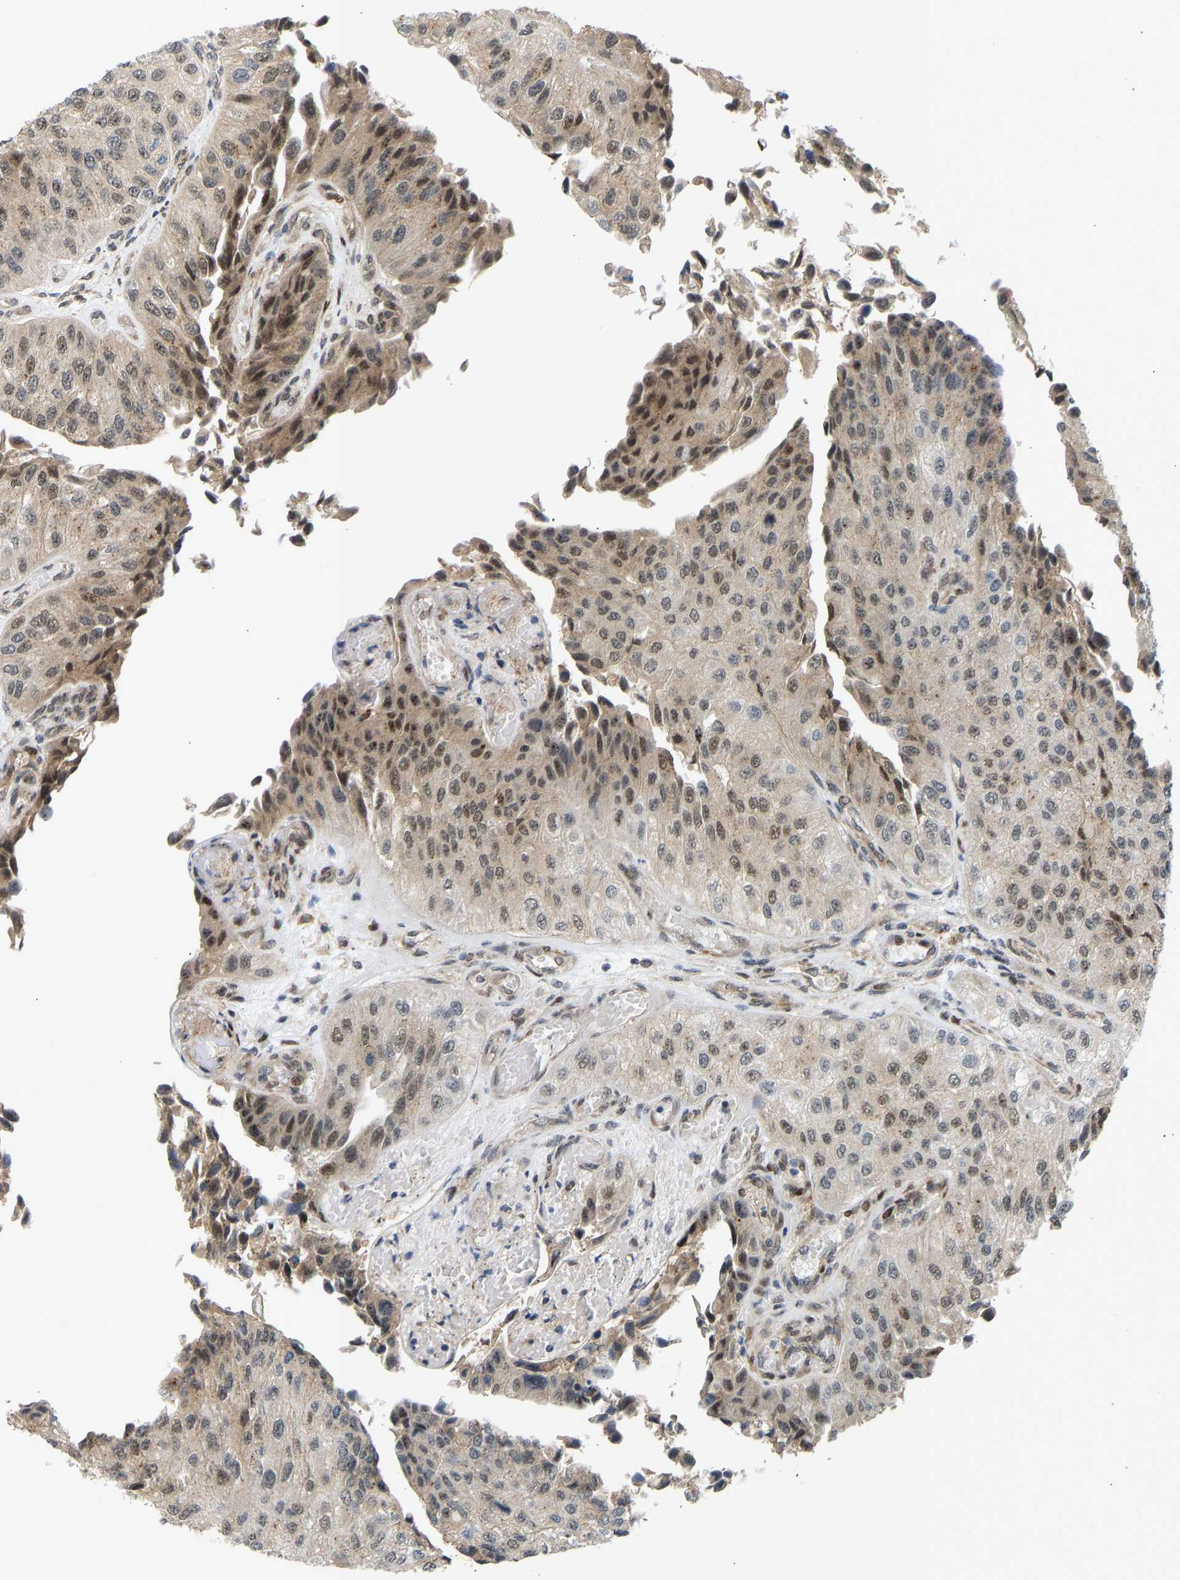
{"staining": {"intensity": "weak", "quantity": "25%-75%", "location": "cytoplasmic/membranous"}, "tissue": "urothelial cancer", "cell_type": "Tumor cells", "image_type": "cancer", "snomed": [{"axis": "morphology", "description": "Urothelial carcinoma, High grade"}, {"axis": "topography", "description": "Kidney"}, {"axis": "topography", "description": "Urinary bladder"}], "caption": "High-power microscopy captured an IHC histopathology image of urothelial carcinoma (high-grade), revealing weak cytoplasmic/membranous positivity in approximately 25%-75% of tumor cells.", "gene": "BAG1", "patient": {"sex": "male", "age": 77}}